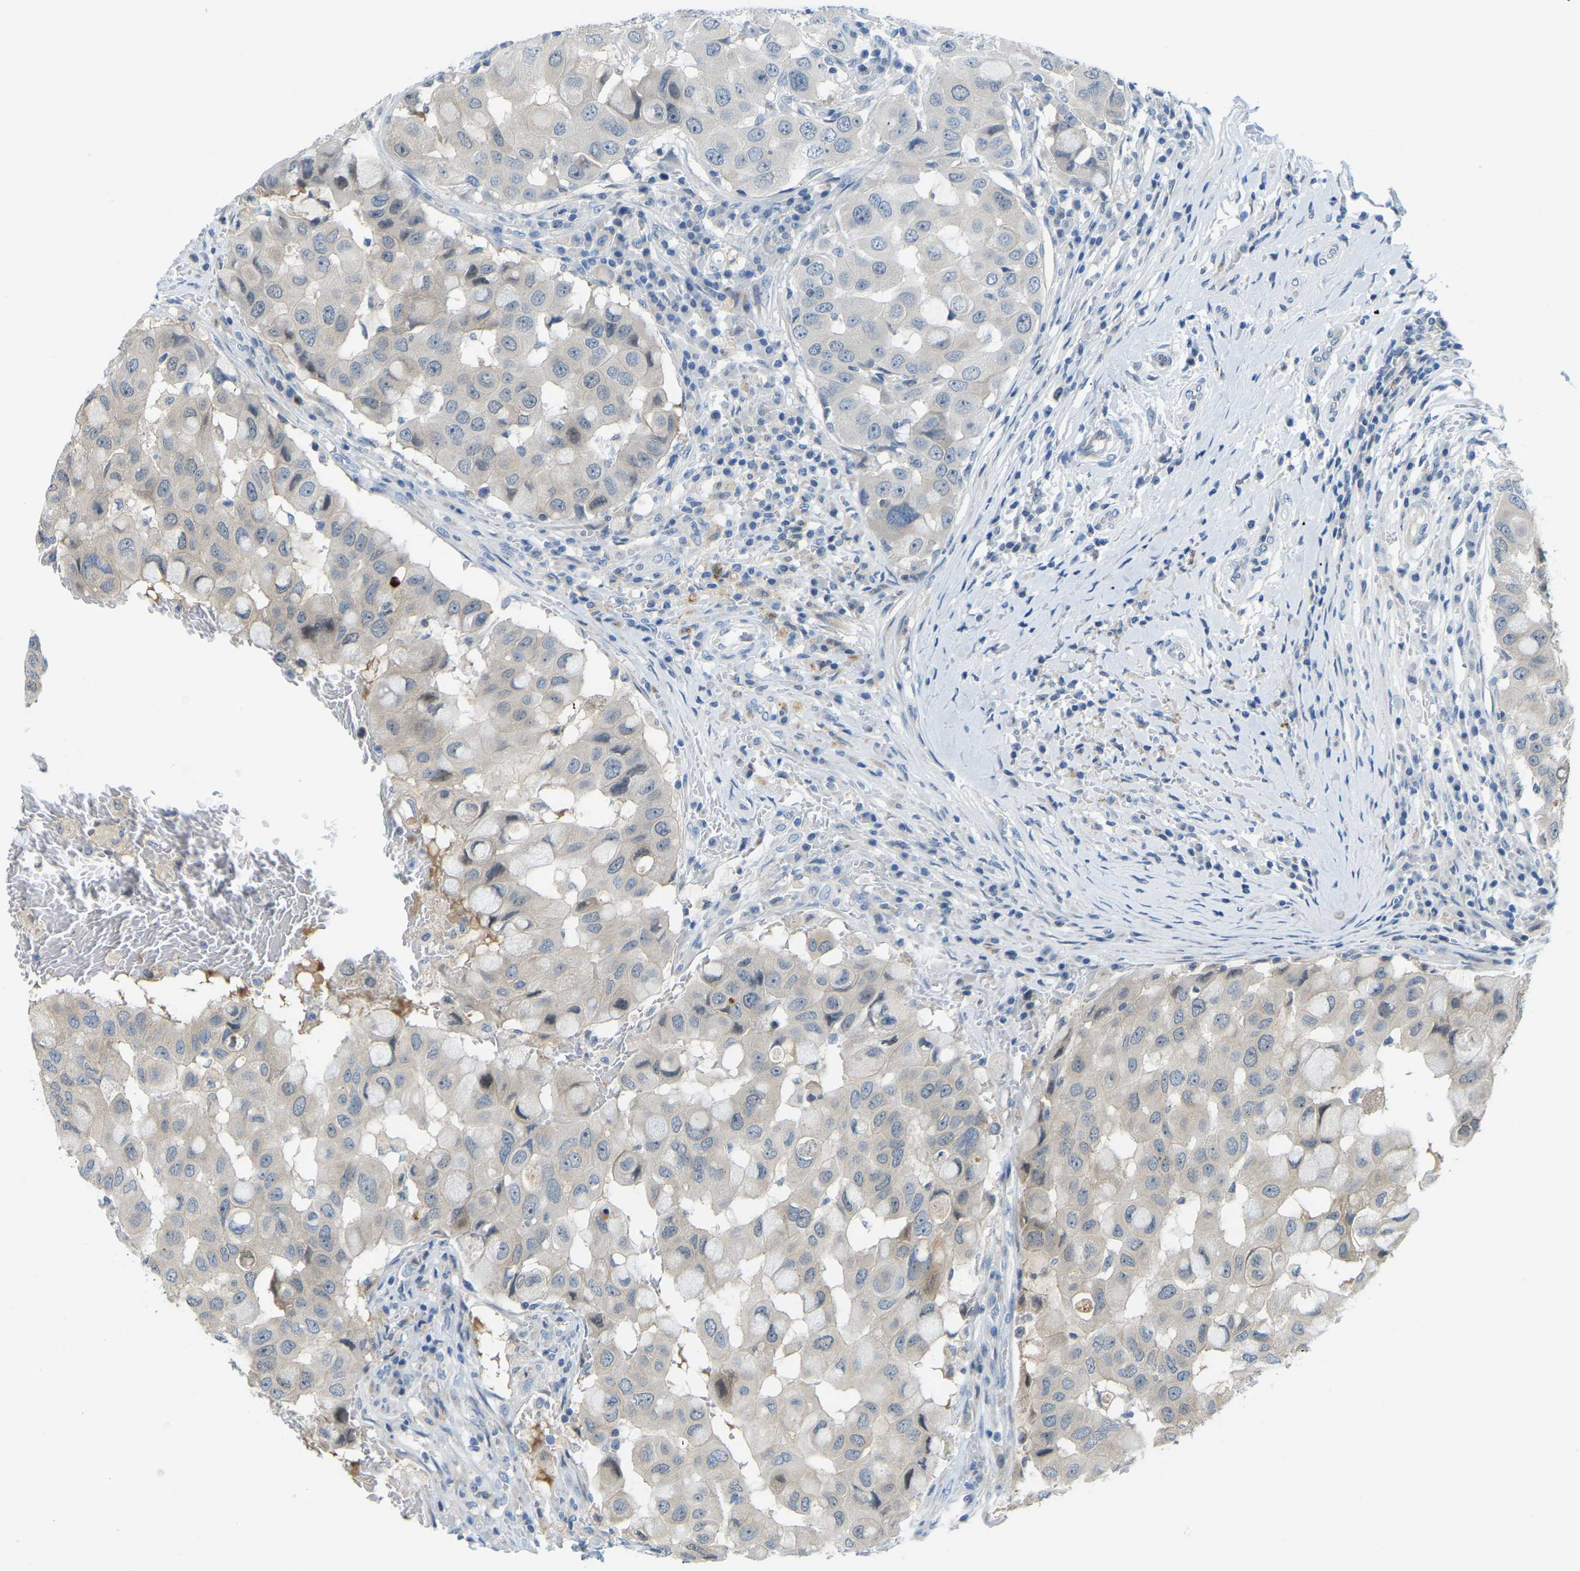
{"staining": {"intensity": "negative", "quantity": "none", "location": "none"}, "tissue": "breast cancer", "cell_type": "Tumor cells", "image_type": "cancer", "snomed": [{"axis": "morphology", "description": "Duct carcinoma"}, {"axis": "topography", "description": "Breast"}], "caption": "Immunohistochemical staining of human breast cancer (invasive ductal carcinoma) displays no significant positivity in tumor cells.", "gene": "NME8", "patient": {"sex": "female", "age": 27}}